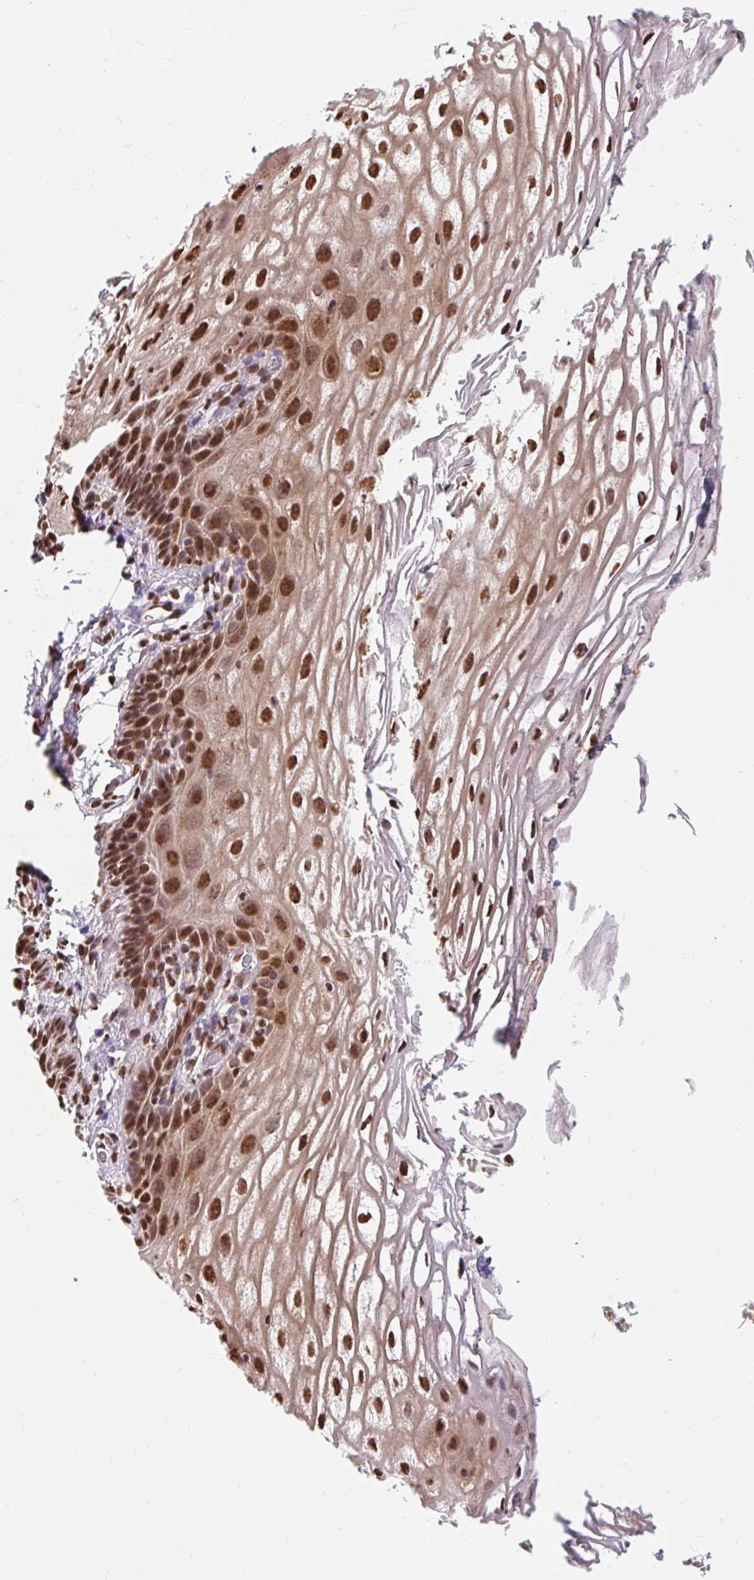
{"staining": {"intensity": "strong", "quantity": ">75%", "location": "nuclear"}, "tissue": "vagina", "cell_type": "Squamous epithelial cells", "image_type": "normal", "snomed": [{"axis": "morphology", "description": "Normal tissue, NOS"}, {"axis": "morphology", "description": "Adenocarcinoma, NOS"}, {"axis": "topography", "description": "Rectum"}, {"axis": "topography", "description": "Vagina"}, {"axis": "topography", "description": "Peripheral nerve tissue"}], "caption": "Vagina stained with immunohistochemistry demonstrates strong nuclear positivity in approximately >75% of squamous epithelial cells. The protein of interest is stained brown, and the nuclei are stained in blue (DAB IHC with brightfield microscopy, high magnification).", "gene": "BICRA", "patient": {"sex": "female", "age": 71}}